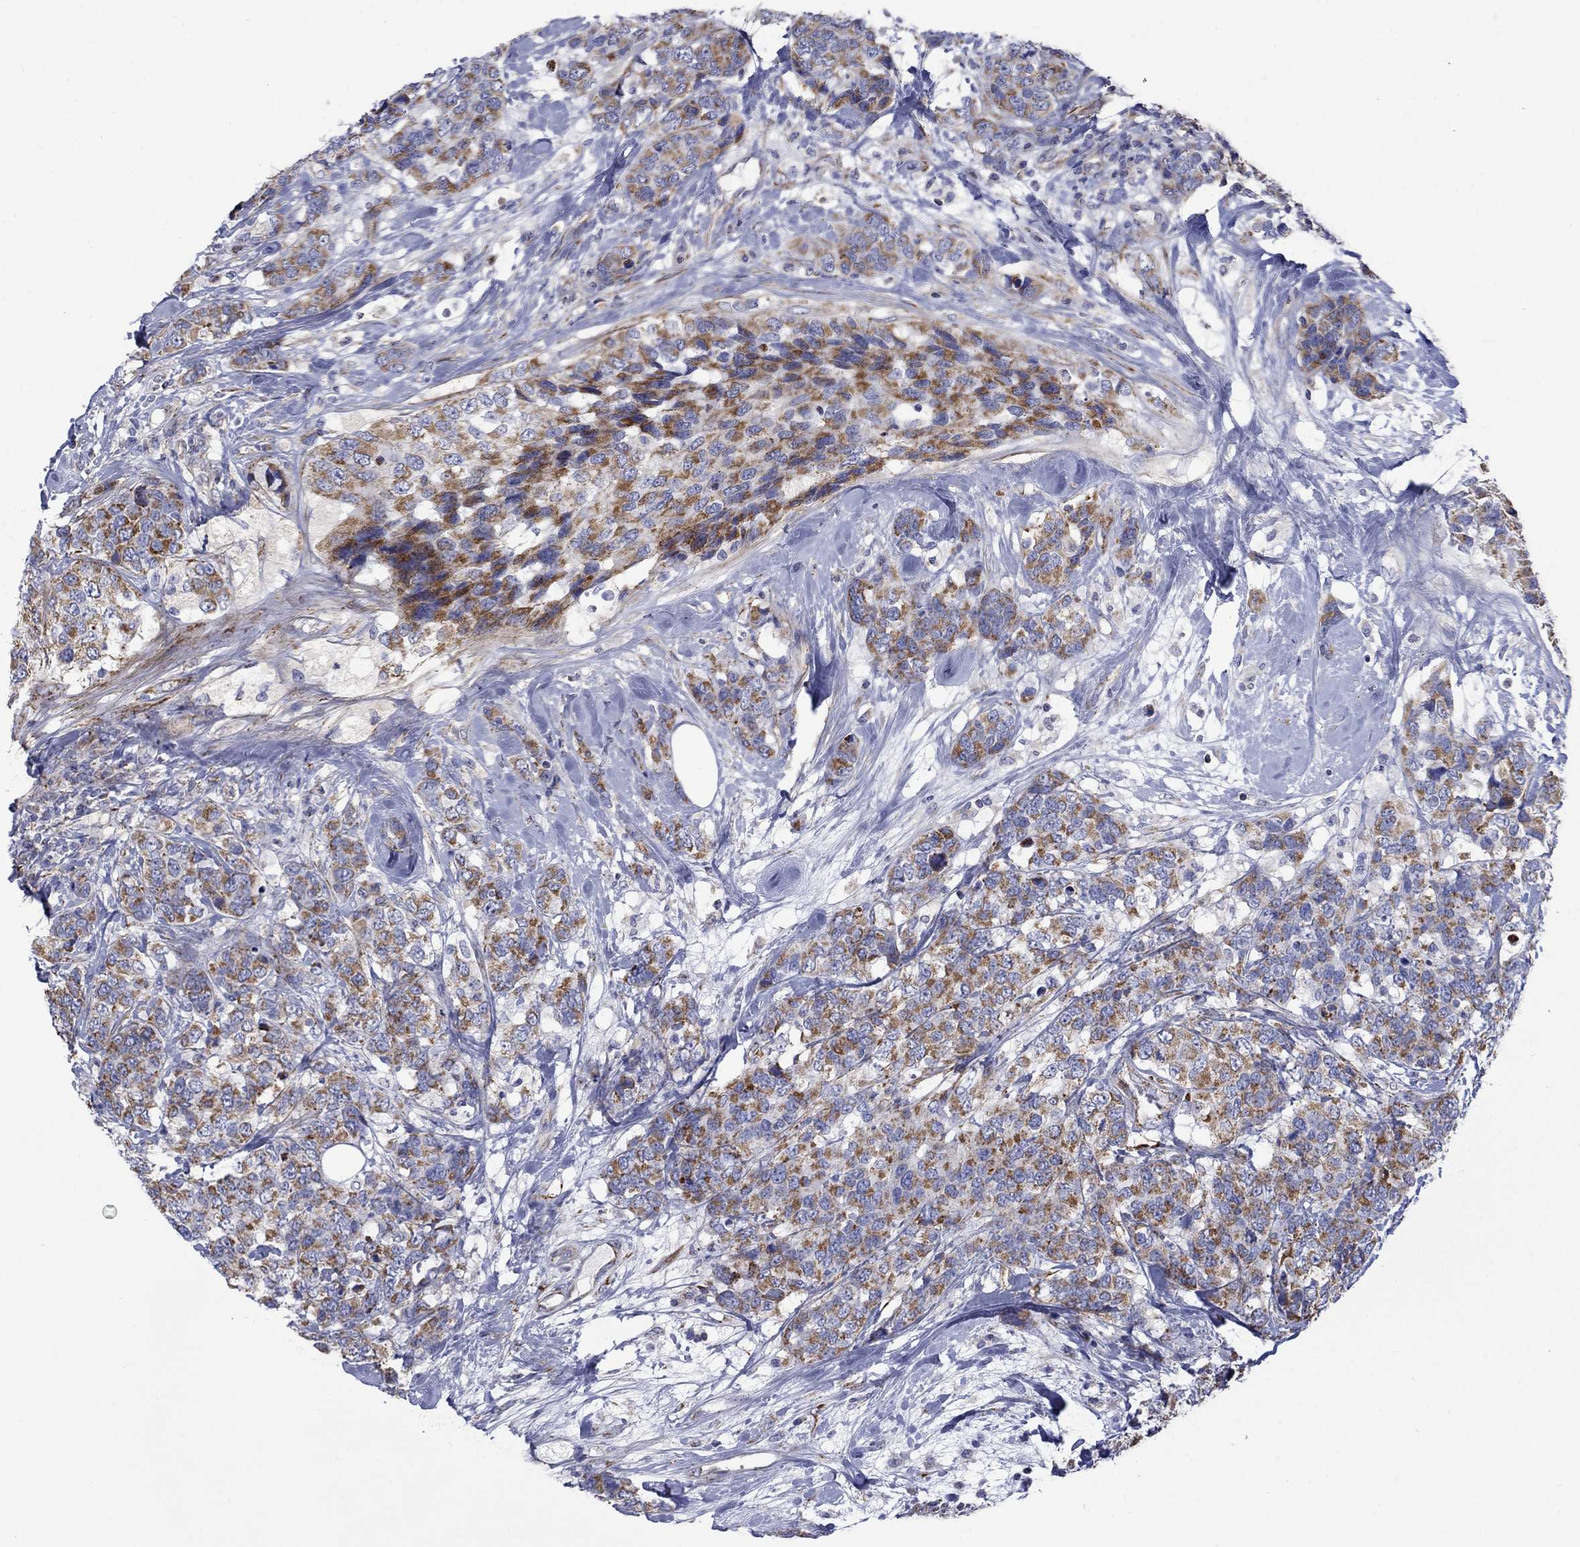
{"staining": {"intensity": "strong", "quantity": "25%-75%", "location": "cytoplasmic/membranous"}, "tissue": "breast cancer", "cell_type": "Tumor cells", "image_type": "cancer", "snomed": [{"axis": "morphology", "description": "Lobular carcinoma"}, {"axis": "topography", "description": "Breast"}], "caption": "The photomicrograph reveals staining of breast lobular carcinoma, revealing strong cytoplasmic/membranous protein expression (brown color) within tumor cells. (Stains: DAB in brown, nuclei in blue, Microscopy: brightfield microscopy at high magnification).", "gene": "CISD1", "patient": {"sex": "female", "age": 59}}